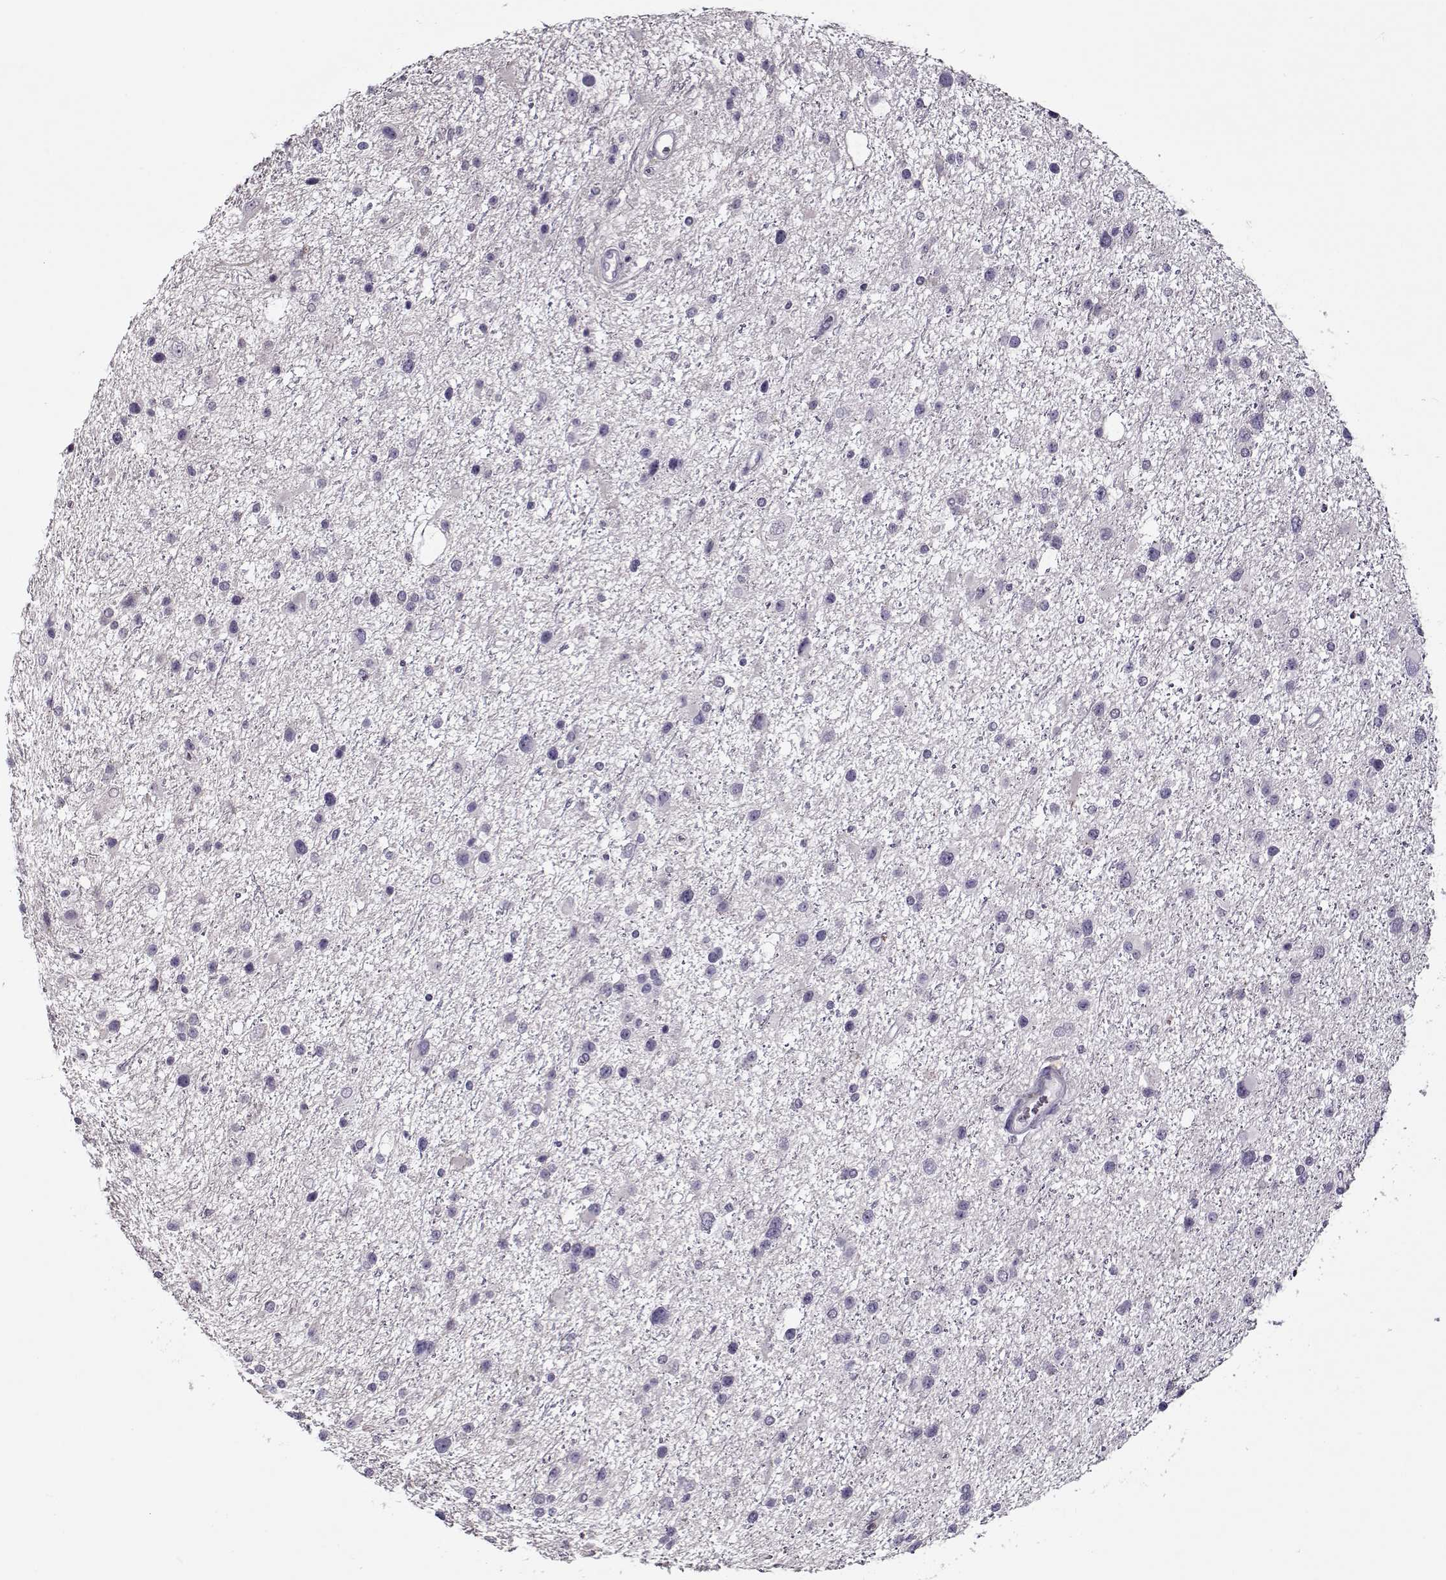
{"staining": {"intensity": "negative", "quantity": "none", "location": "none"}, "tissue": "glioma", "cell_type": "Tumor cells", "image_type": "cancer", "snomed": [{"axis": "morphology", "description": "Glioma, malignant, Low grade"}, {"axis": "topography", "description": "Brain"}], "caption": "Image shows no significant protein staining in tumor cells of malignant low-grade glioma.", "gene": "CIBAR1", "patient": {"sex": "female", "age": 32}}